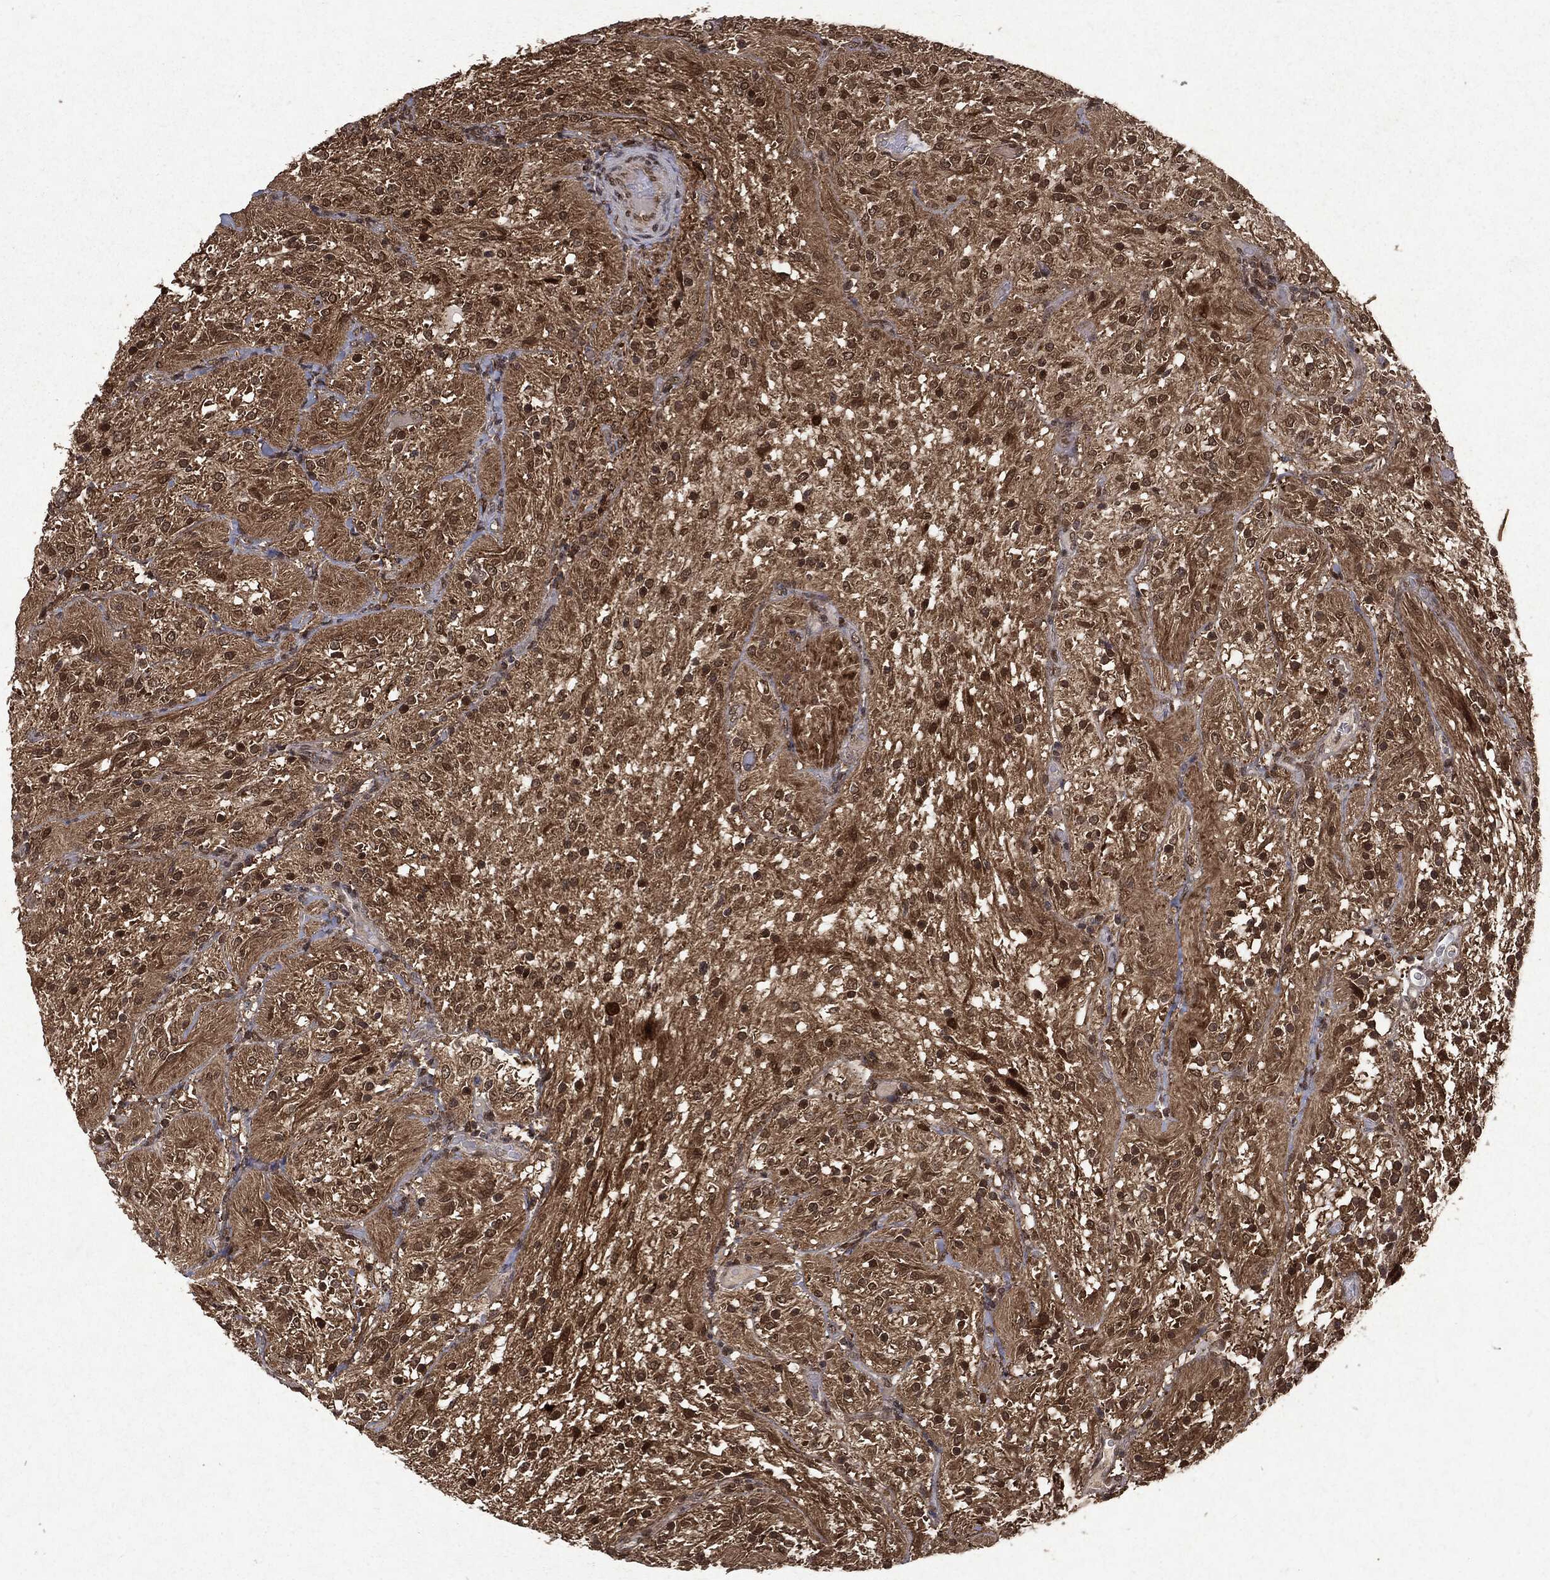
{"staining": {"intensity": "moderate", "quantity": ">75%", "location": "cytoplasmic/membranous,nuclear"}, "tissue": "glioma", "cell_type": "Tumor cells", "image_type": "cancer", "snomed": [{"axis": "morphology", "description": "Glioma, malignant, Low grade"}, {"axis": "topography", "description": "Brain"}], "caption": "An image of malignant glioma (low-grade) stained for a protein demonstrates moderate cytoplasmic/membranous and nuclear brown staining in tumor cells. (DAB IHC with brightfield microscopy, high magnification).", "gene": "PEBP1", "patient": {"sex": "male", "age": 3}}